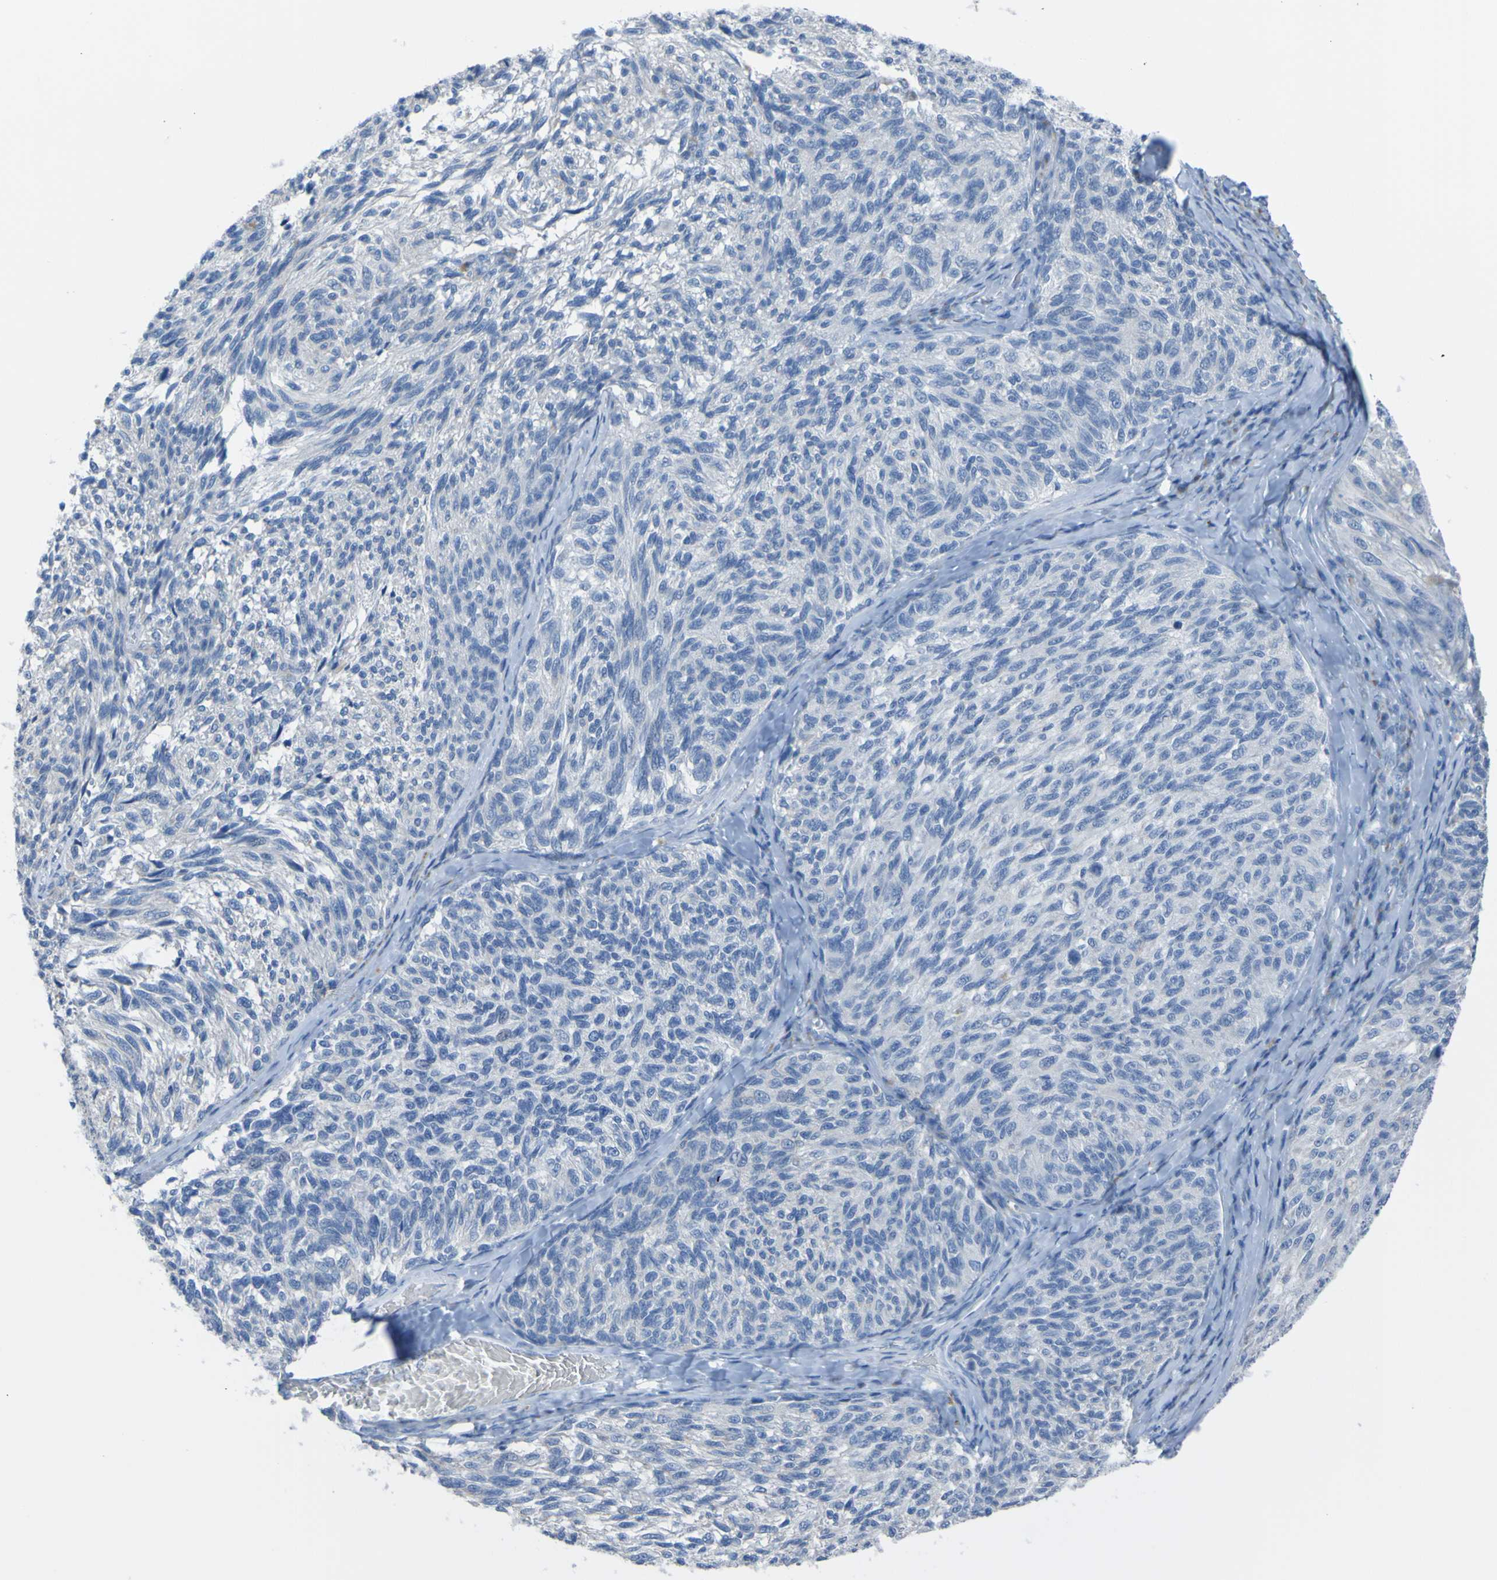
{"staining": {"intensity": "negative", "quantity": "none", "location": "none"}, "tissue": "melanoma", "cell_type": "Tumor cells", "image_type": "cancer", "snomed": [{"axis": "morphology", "description": "Malignant melanoma, NOS"}, {"axis": "topography", "description": "Skin"}], "caption": "IHC of melanoma shows no staining in tumor cells.", "gene": "ACMSD", "patient": {"sex": "female", "age": 73}}